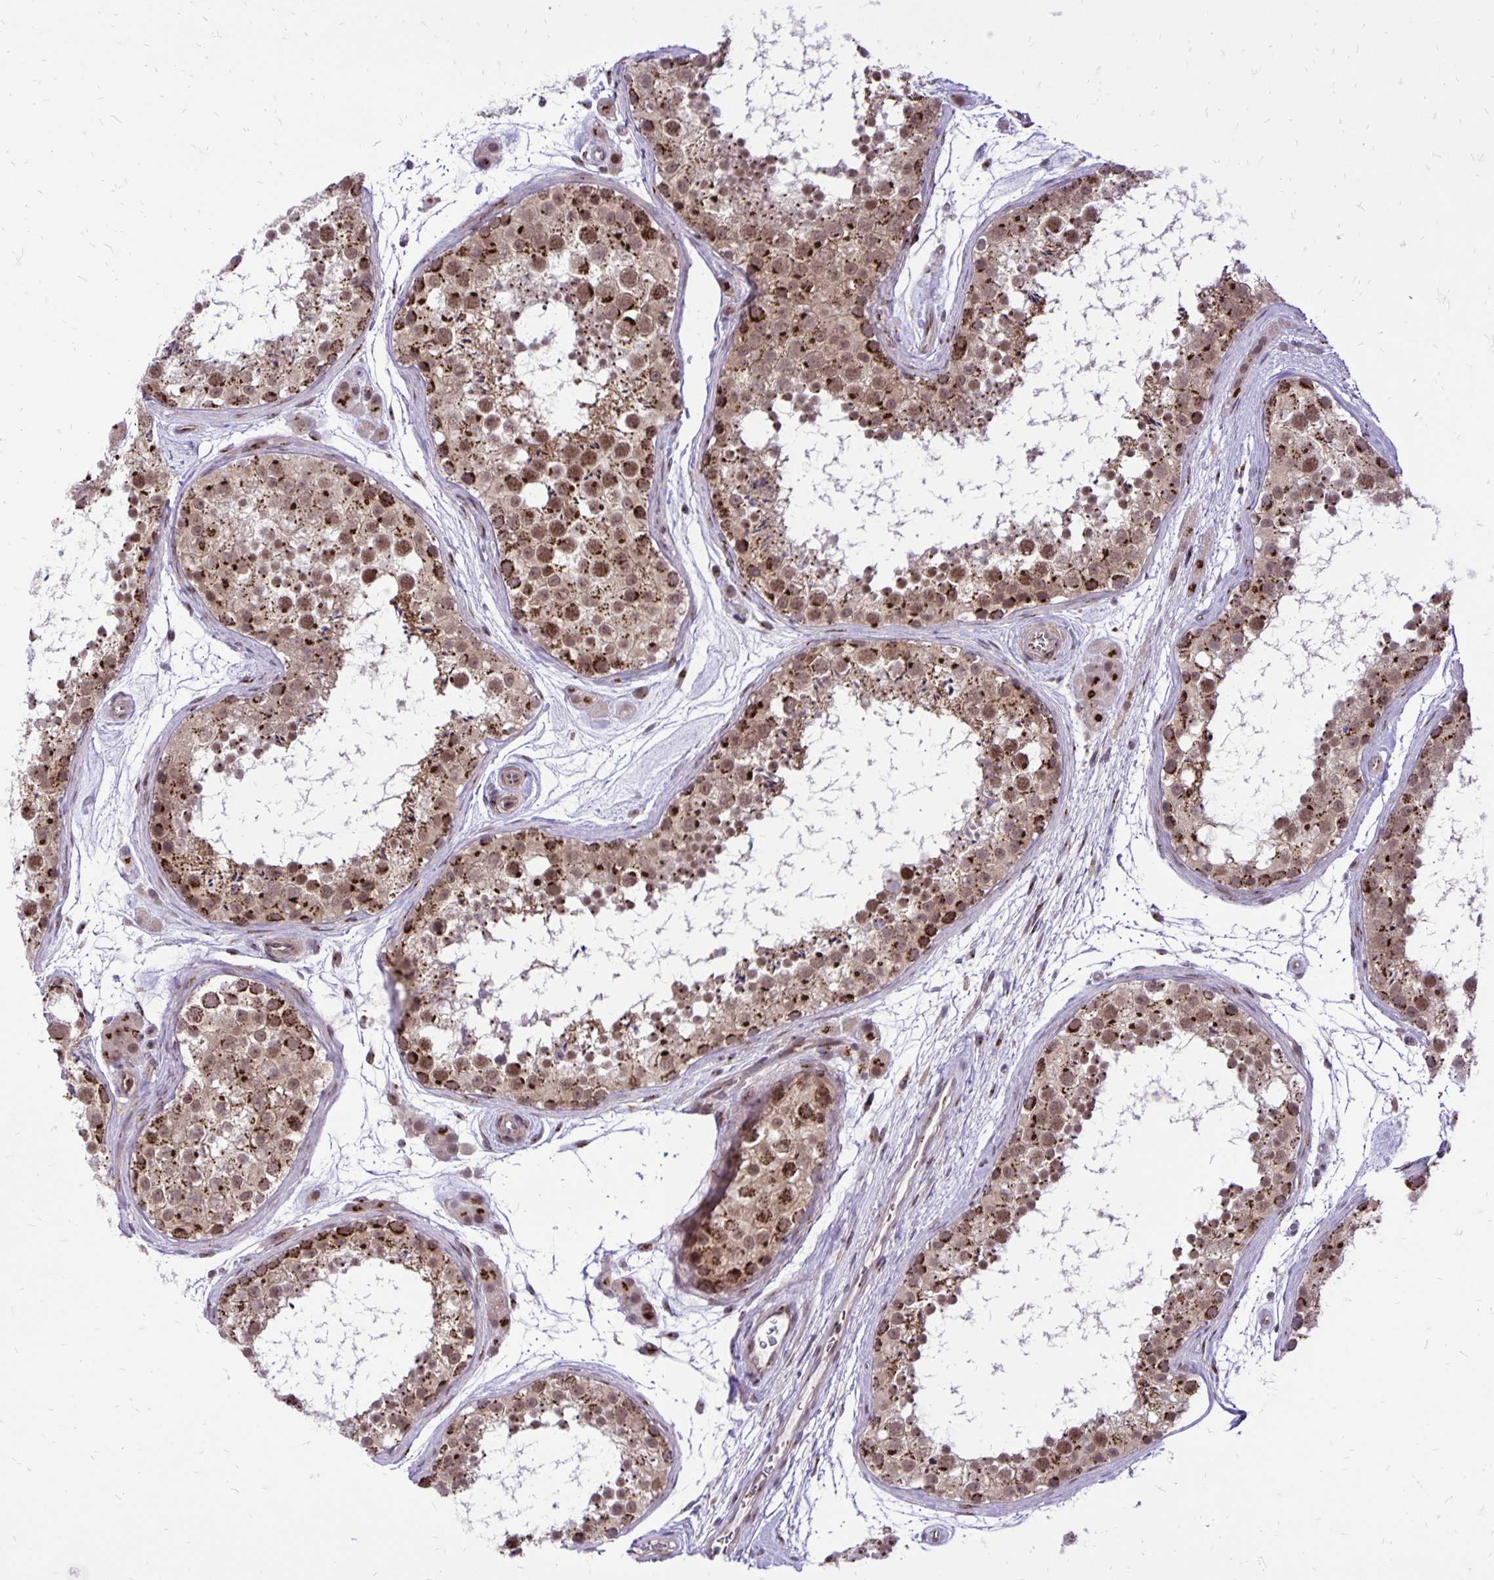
{"staining": {"intensity": "moderate", "quantity": ">75%", "location": "cytoplasmic/membranous,nuclear"}, "tissue": "testis", "cell_type": "Cells in seminiferous ducts", "image_type": "normal", "snomed": [{"axis": "morphology", "description": "Normal tissue, NOS"}, {"axis": "topography", "description": "Testis"}], "caption": "DAB (3,3'-diaminobenzidine) immunohistochemical staining of normal human testis demonstrates moderate cytoplasmic/membranous,nuclear protein expression in approximately >75% of cells in seminiferous ducts. Nuclei are stained in blue.", "gene": "GOLGA5", "patient": {"sex": "male", "age": 41}}